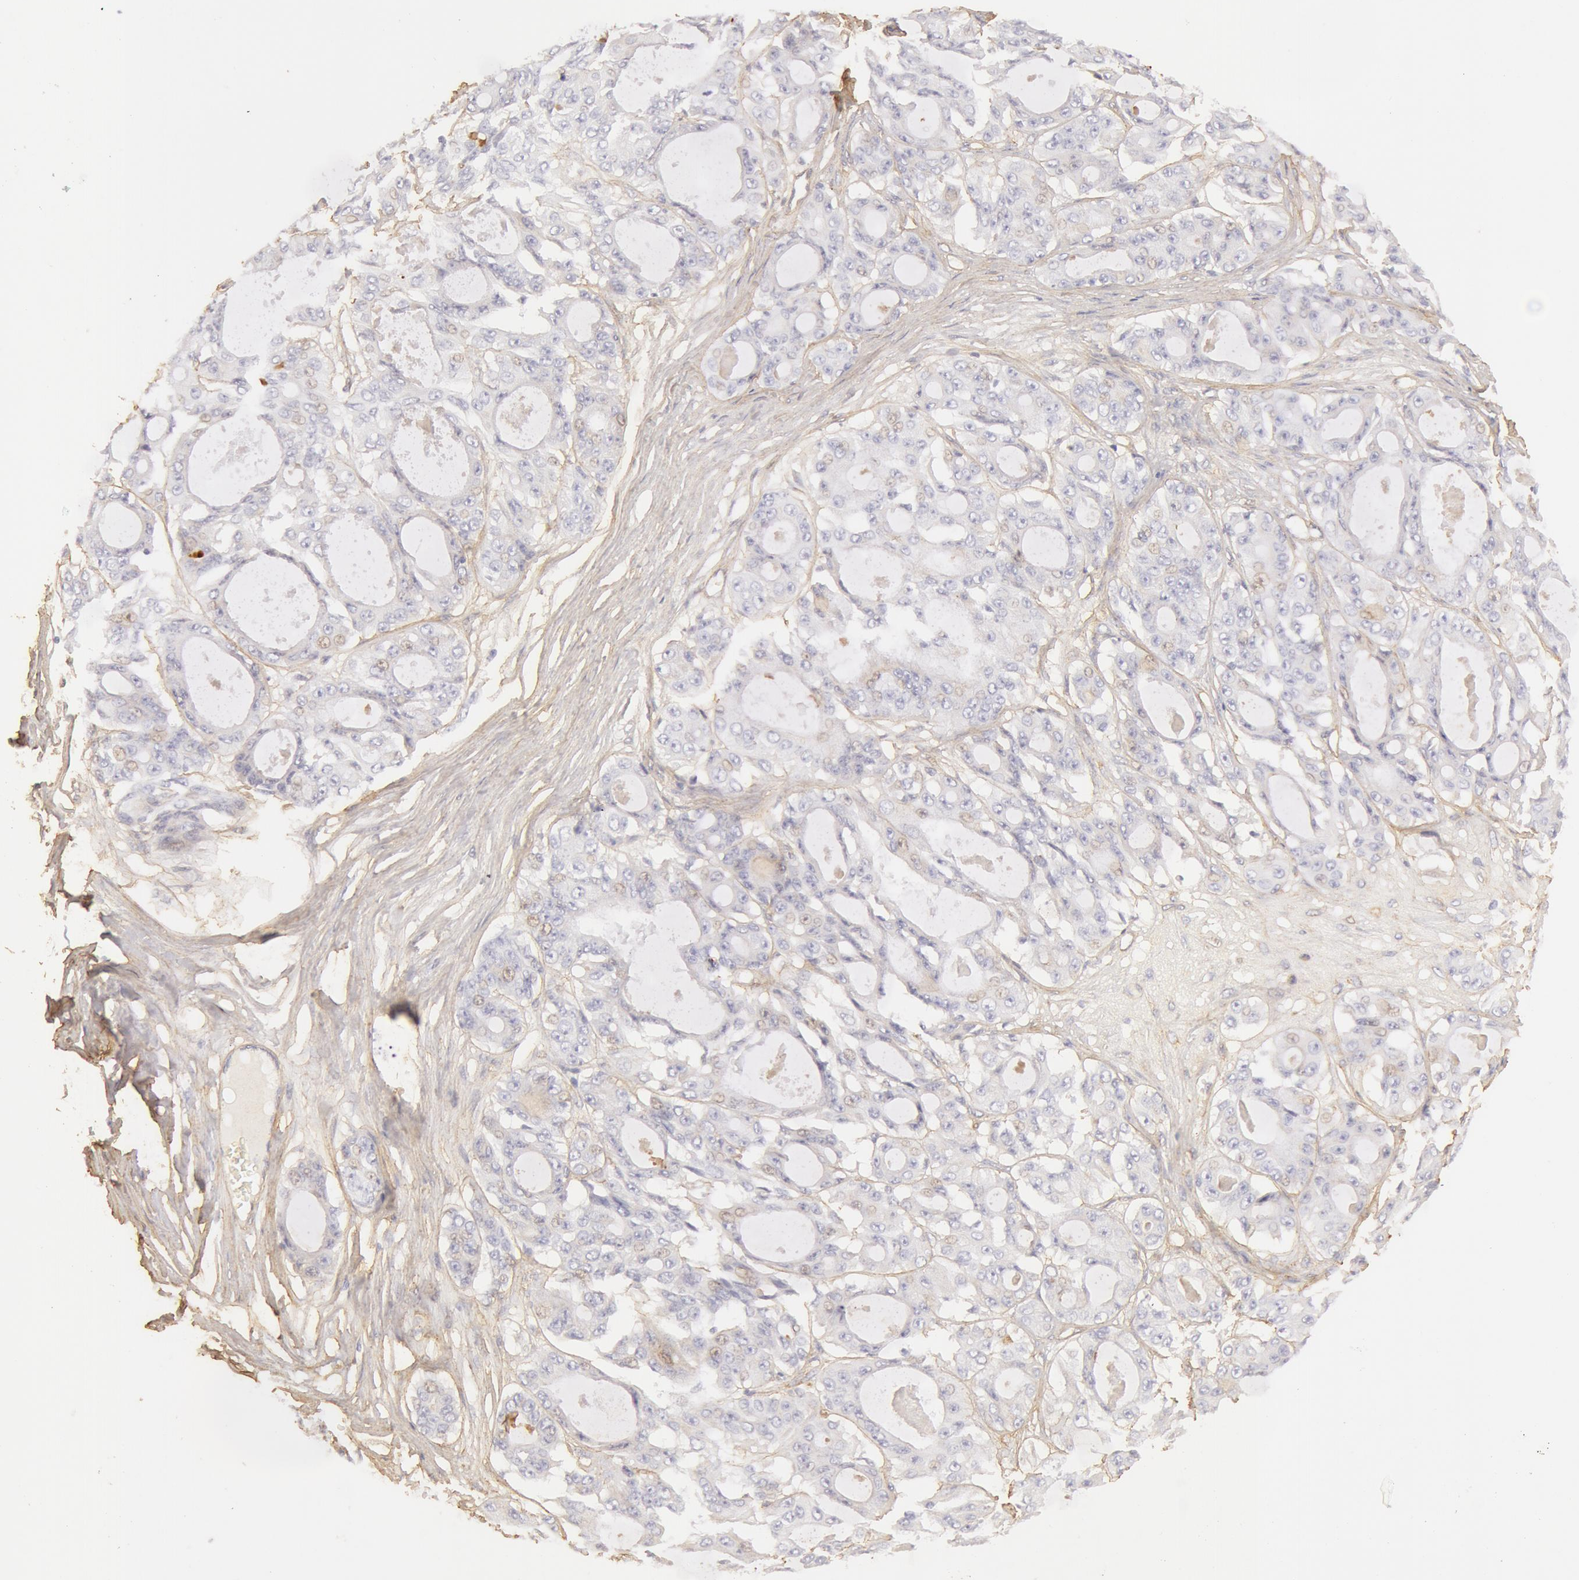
{"staining": {"intensity": "negative", "quantity": "none", "location": "none"}, "tissue": "ovarian cancer", "cell_type": "Tumor cells", "image_type": "cancer", "snomed": [{"axis": "morphology", "description": "Carcinoma, endometroid"}, {"axis": "topography", "description": "Ovary"}], "caption": "IHC image of human endometroid carcinoma (ovarian) stained for a protein (brown), which exhibits no positivity in tumor cells. (DAB (3,3'-diaminobenzidine) immunohistochemistry, high magnification).", "gene": "COL4A1", "patient": {"sex": "female", "age": 61}}